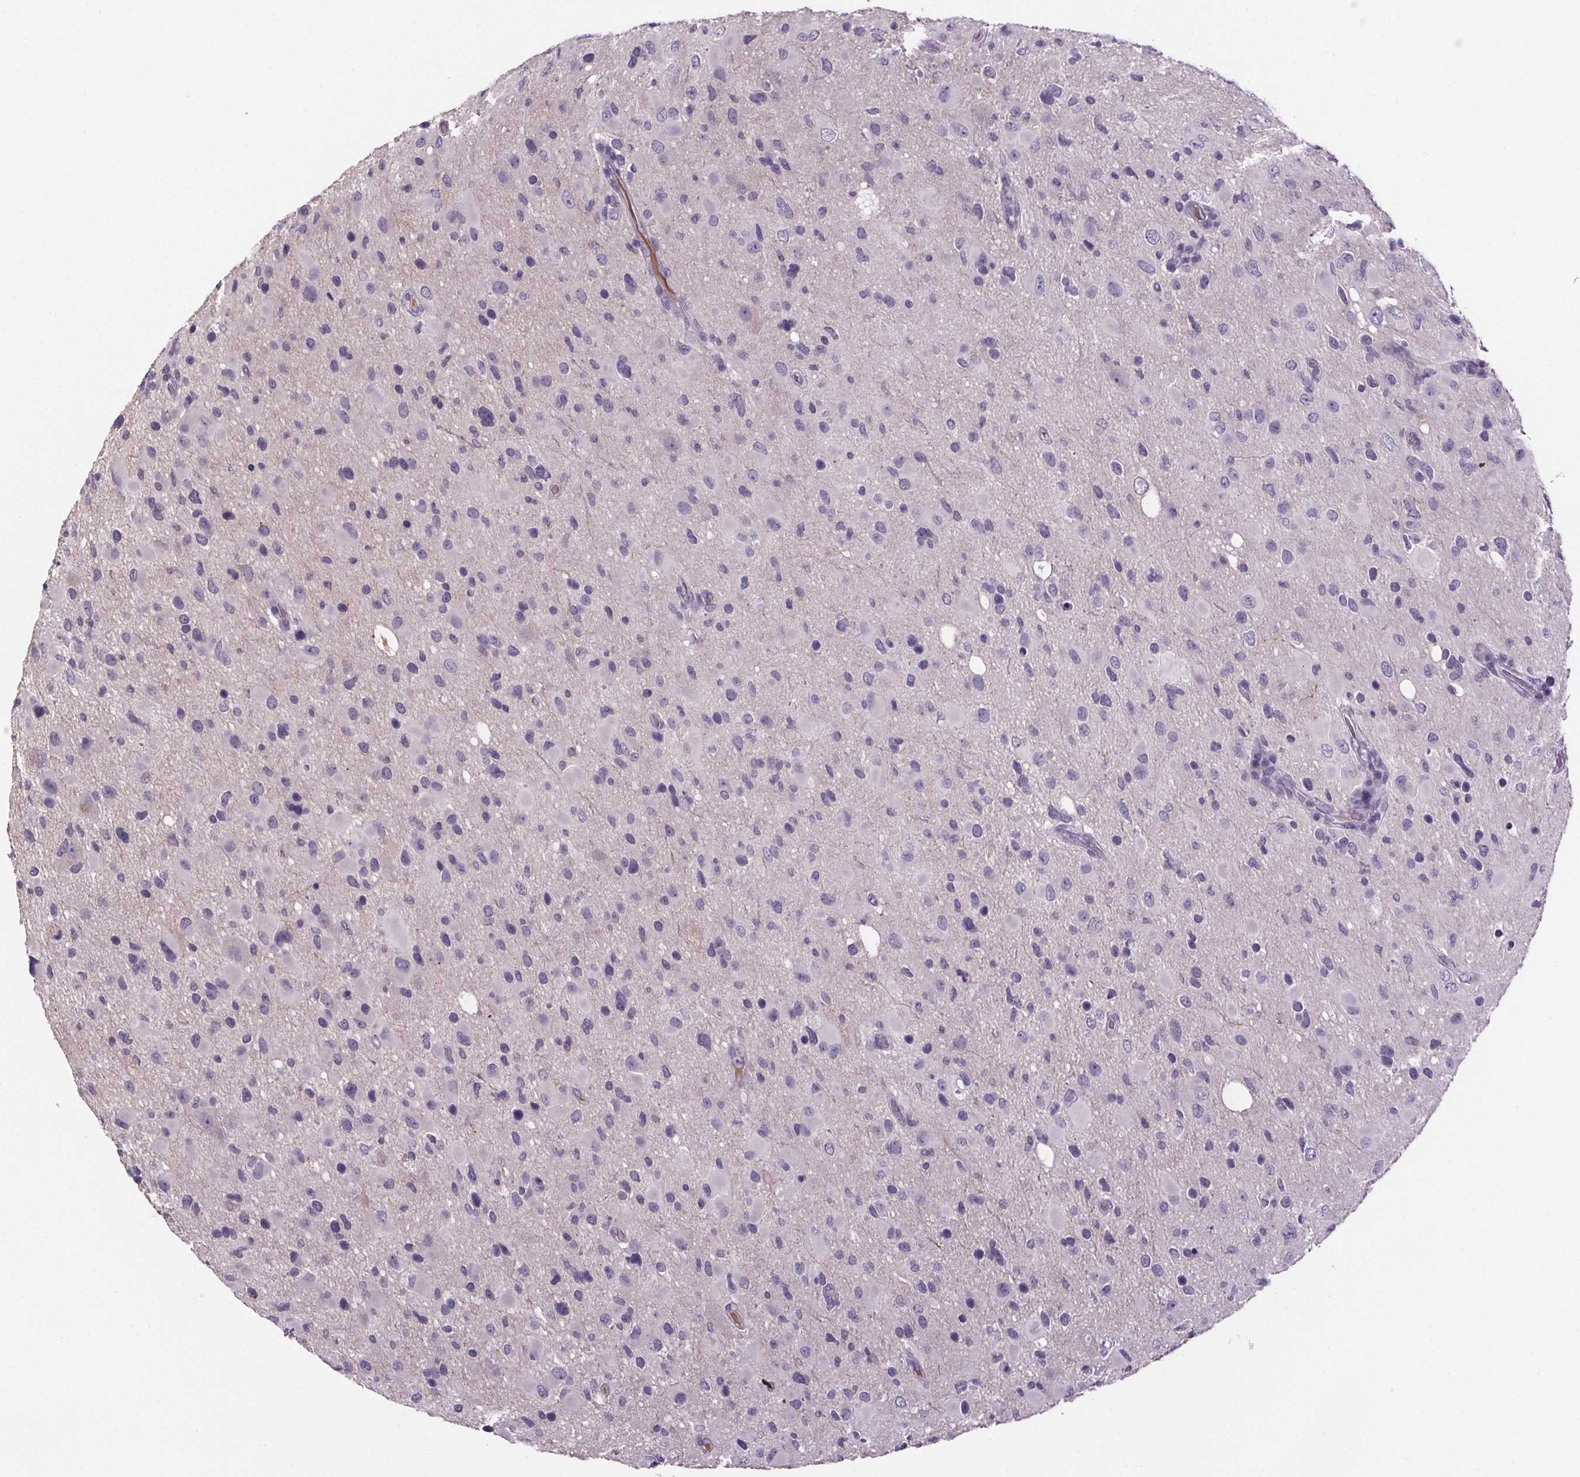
{"staining": {"intensity": "negative", "quantity": "none", "location": "none"}, "tissue": "glioma", "cell_type": "Tumor cells", "image_type": "cancer", "snomed": [{"axis": "morphology", "description": "Glioma, malignant, Low grade"}, {"axis": "topography", "description": "Brain"}], "caption": "An immunohistochemistry photomicrograph of malignant glioma (low-grade) is shown. There is no staining in tumor cells of malignant glioma (low-grade).", "gene": "CUBN", "patient": {"sex": "female", "age": 32}}